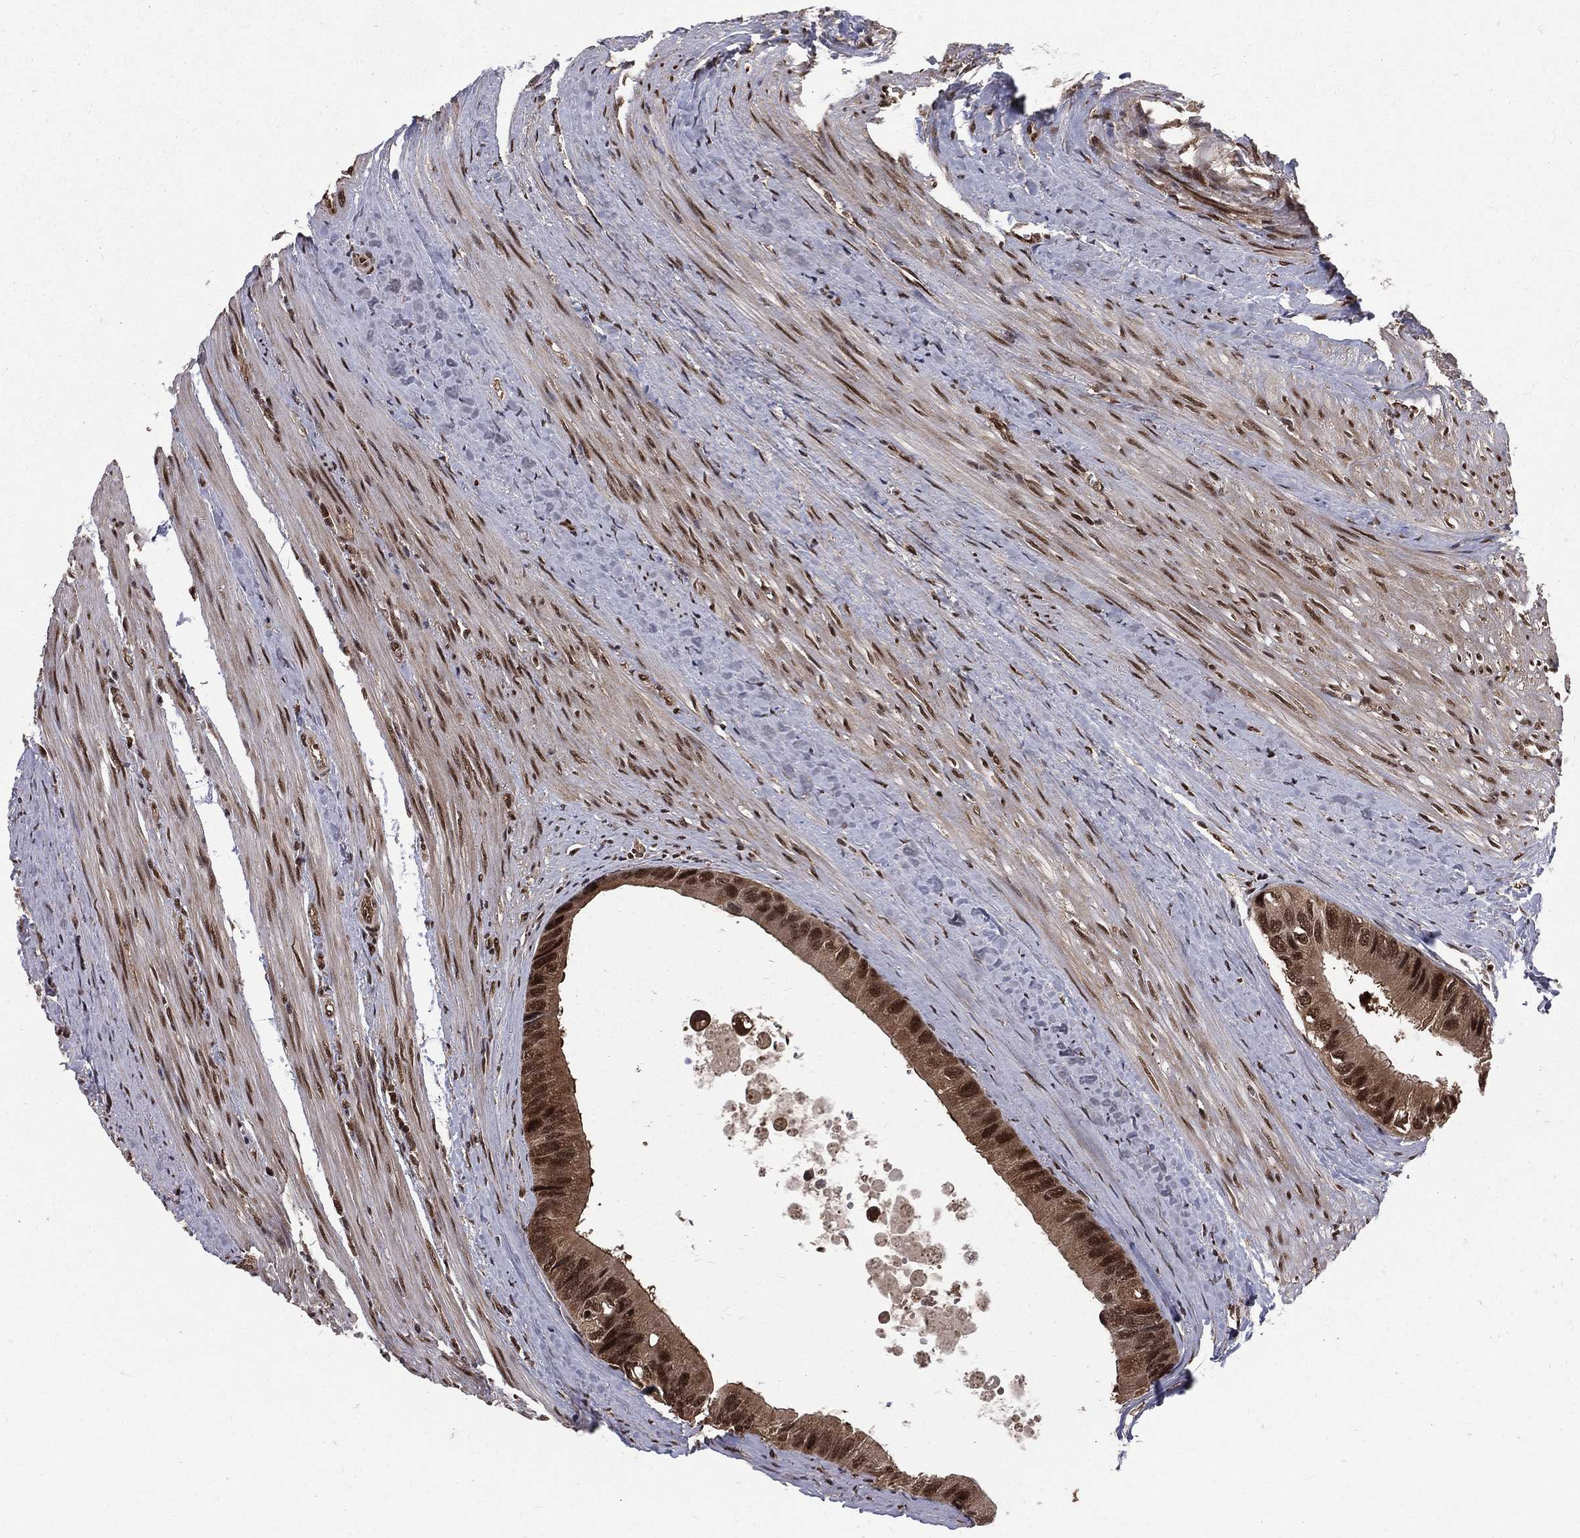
{"staining": {"intensity": "strong", "quantity": "25%-75%", "location": "cytoplasmic/membranous,nuclear"}, "tissue": "colorectal cancer", "cell_type": "Tumor cells", "image_type": "cancer", "snomed": [{"axis": "morphology", "description": "Normal tissue, NOS"}, {"axis": "morphology", "description": "Adenocarcinoma, NOS"}, {"axis": "topography", "description": "Colon"}], "caption": "IHC micrograph of colorectal adenocarcinoma stained for a protein (brown), which displays high levels of strong cytoplasmic/membranous and nuclear expression in approximately 25%-75% of tumor cells.", "gene": "COPS4", "patient": {"sex": "male", "age": 65}}